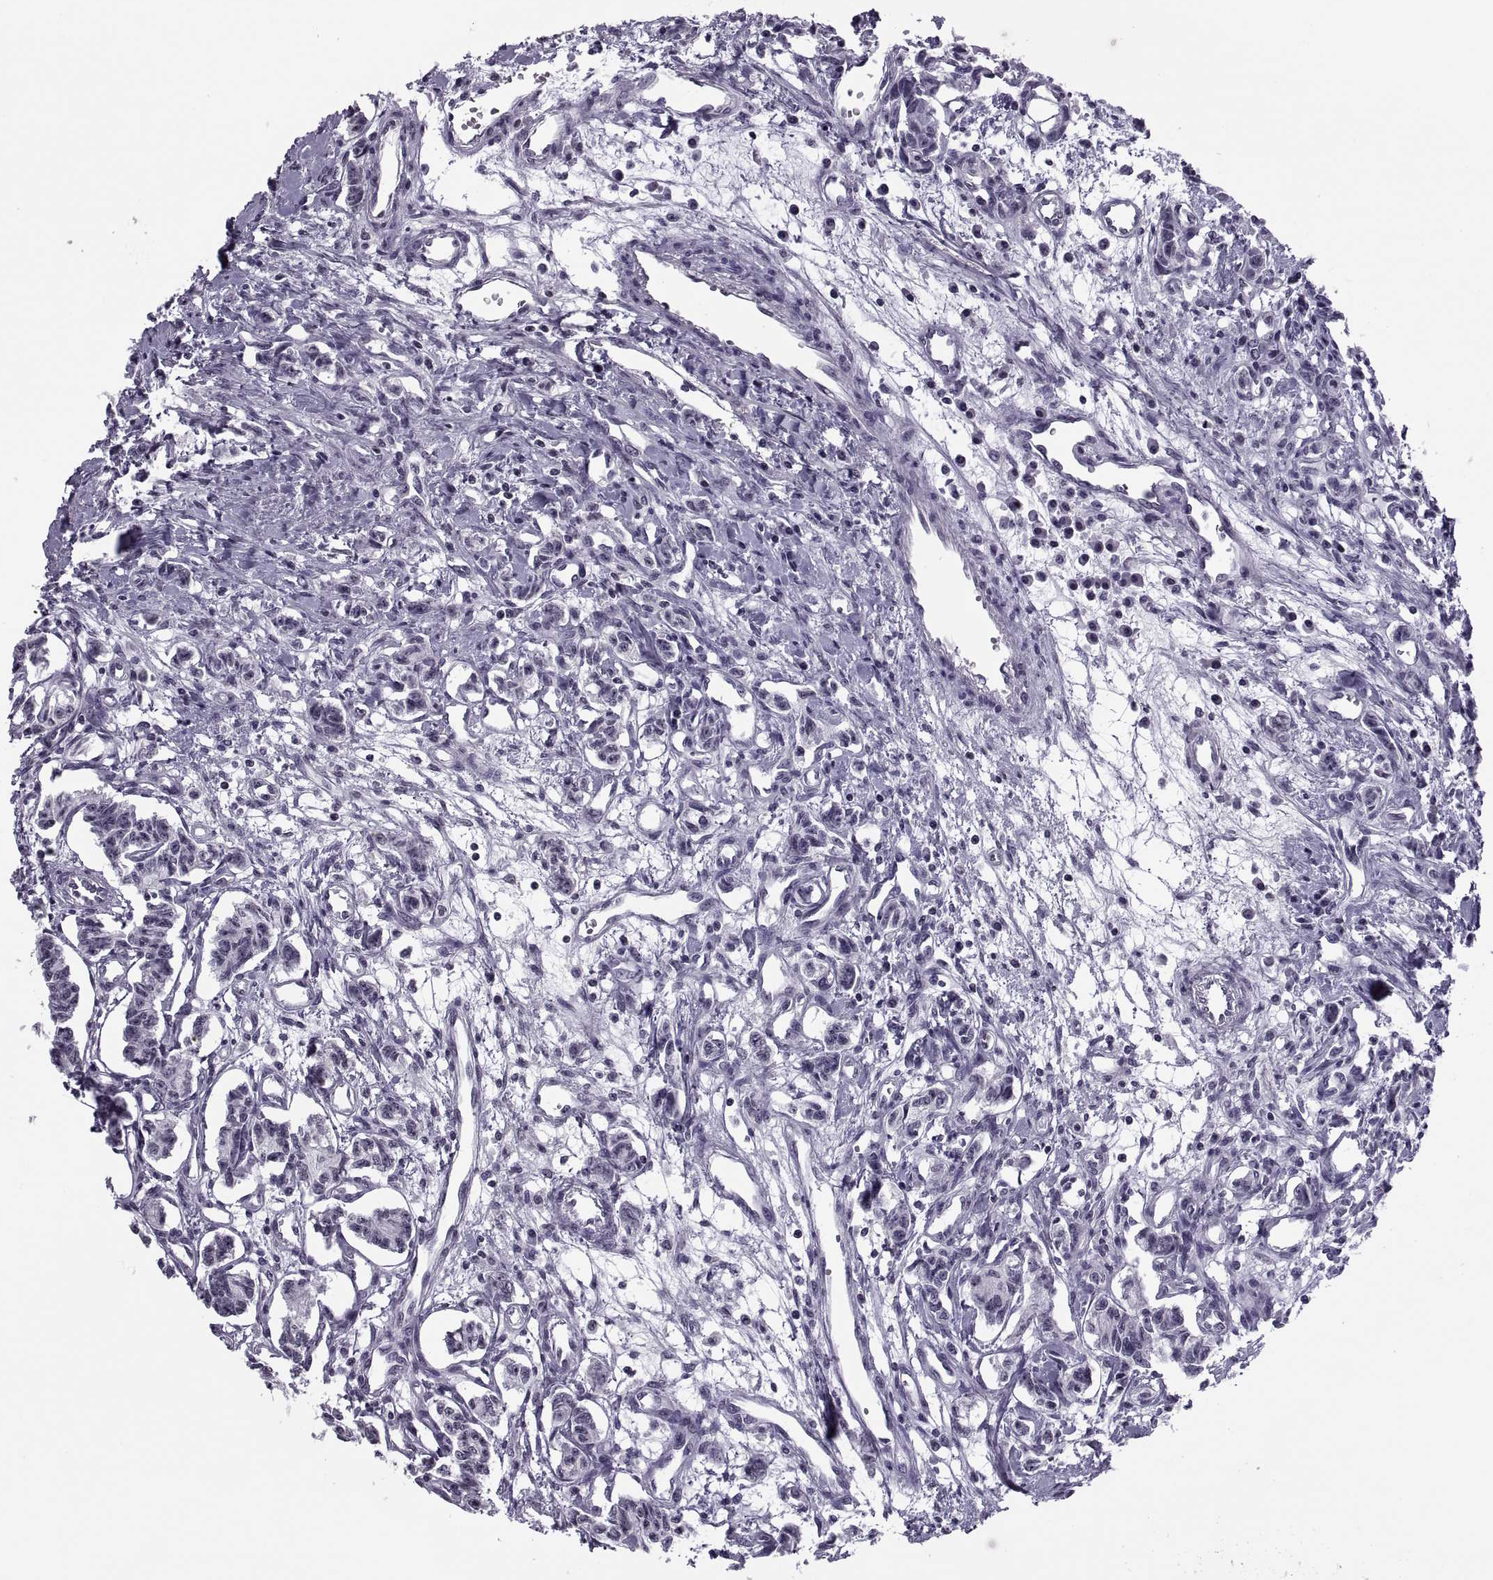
{"staining": {"intensity": "negative", "quantity": "none", "location": "none"}, "tissue": "carcinoid", "cell_type": "Tumor cells", "image_type": "cancer", "snomed": [{"axis": "morphology", "description": "Carcinoid, malignant, NOS"}, {"axis": "topography", "description": "Kidney"}], "caption": "A micrograph of carcinoid stained for a protein exhibits no brown staining in tumor cells.", "gene": "H1-8", "patient": {"sex": "female", "age": 41}}